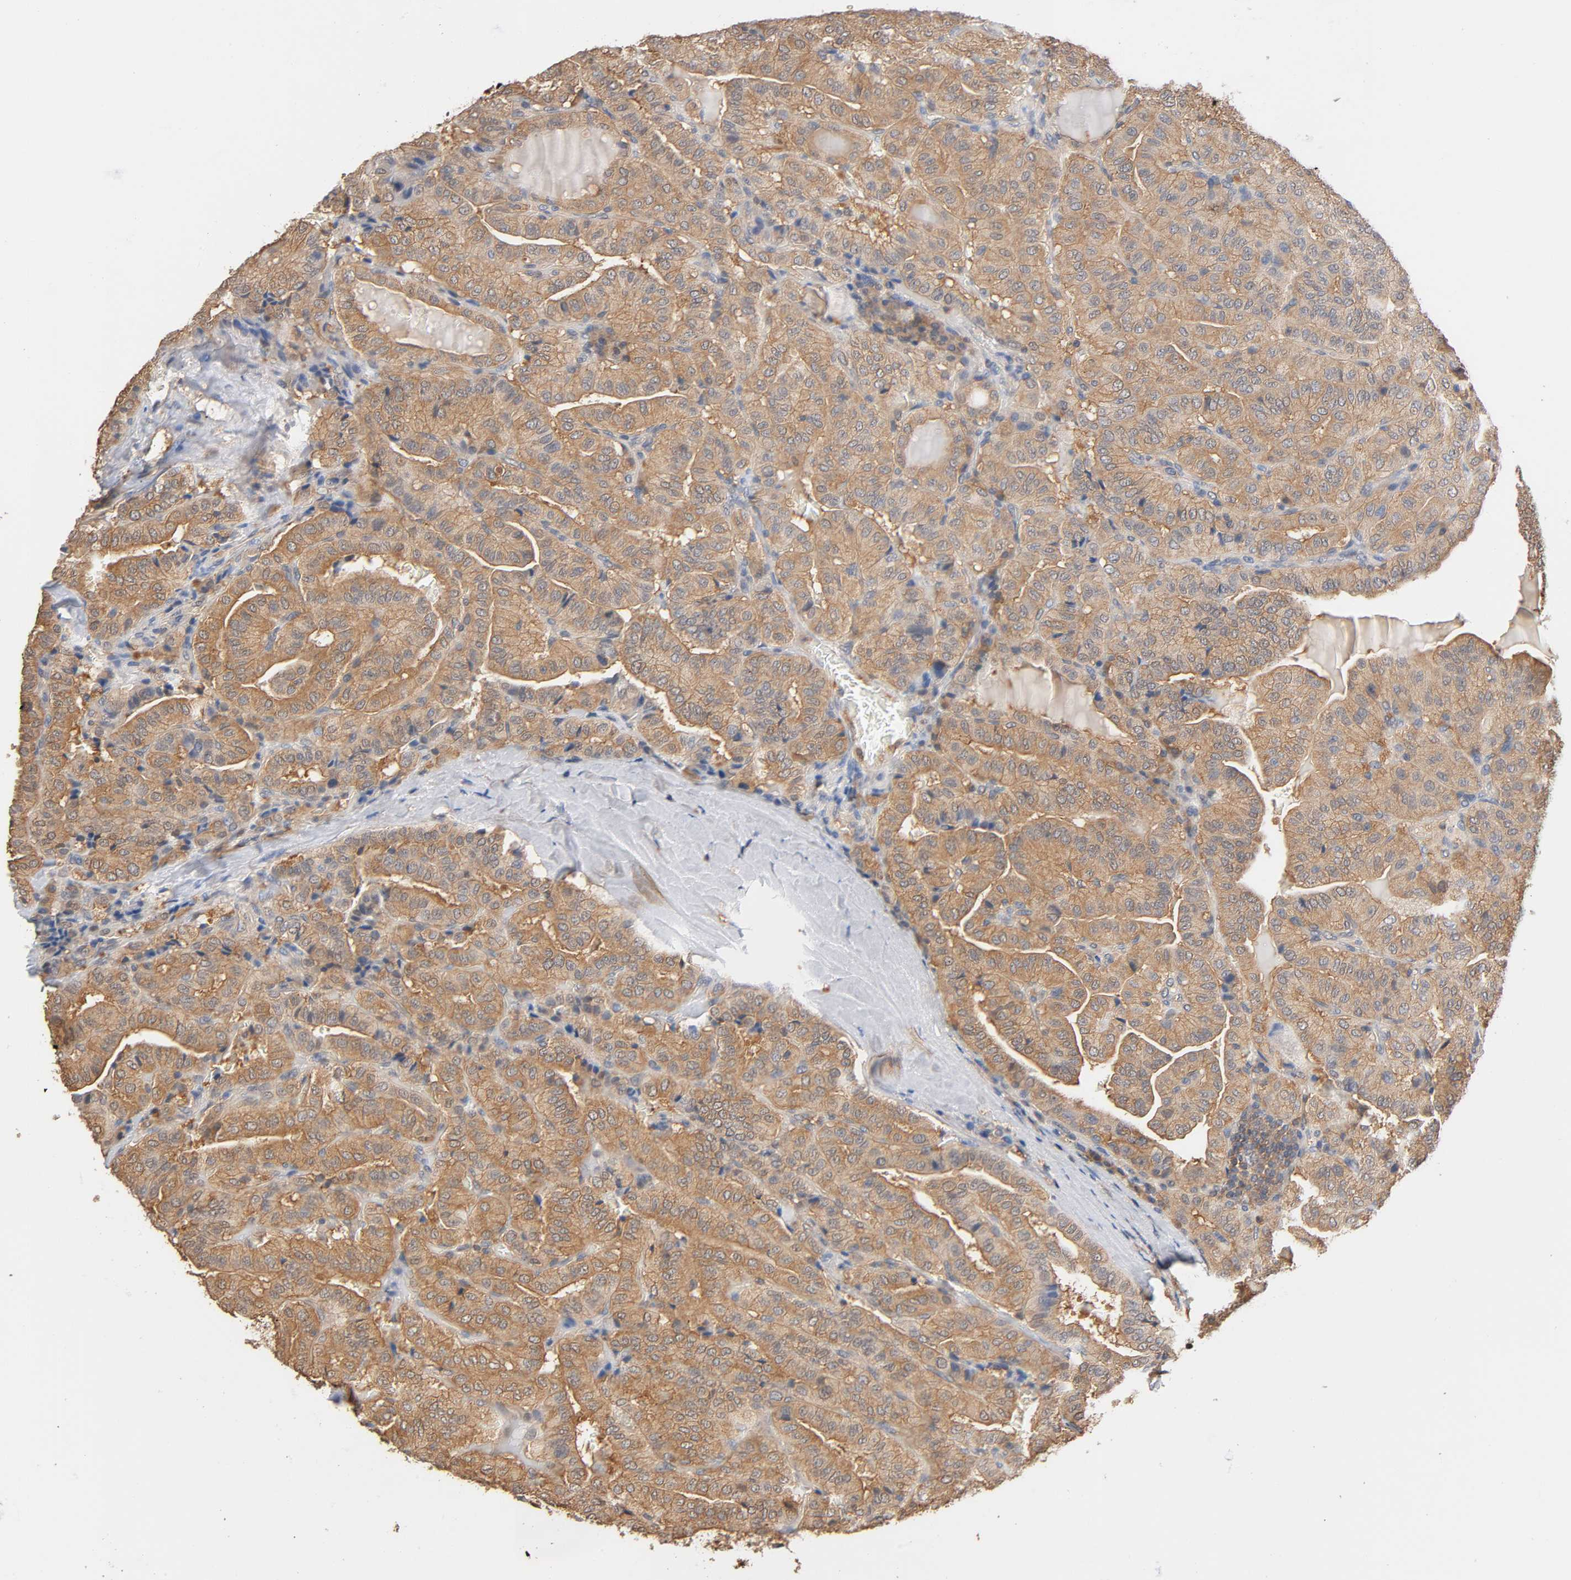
{"staining": {"intensity": "moderate", "quantity": ">75%", "location": "cytoplasmic/membranous"}, "tissue": "thyroid cancer", "cell_type": "Tumor cells", "image_type": "cancer", "snomed": [{"axis": "morphology", "description": "Papillary adenocarcinoma, NOS"}, {"axis": "topography", "description": "Thyroid gland"}], "caption": "Immunohistochemical staining of human papillary adenocarcinoma (thyroid) demonstrates moderate cytoplasmic/membranous protein positivity in approximately >75% of tumor cells.", "gene": "ALDOA", "patient": {"sex": "male", "age": 77}}